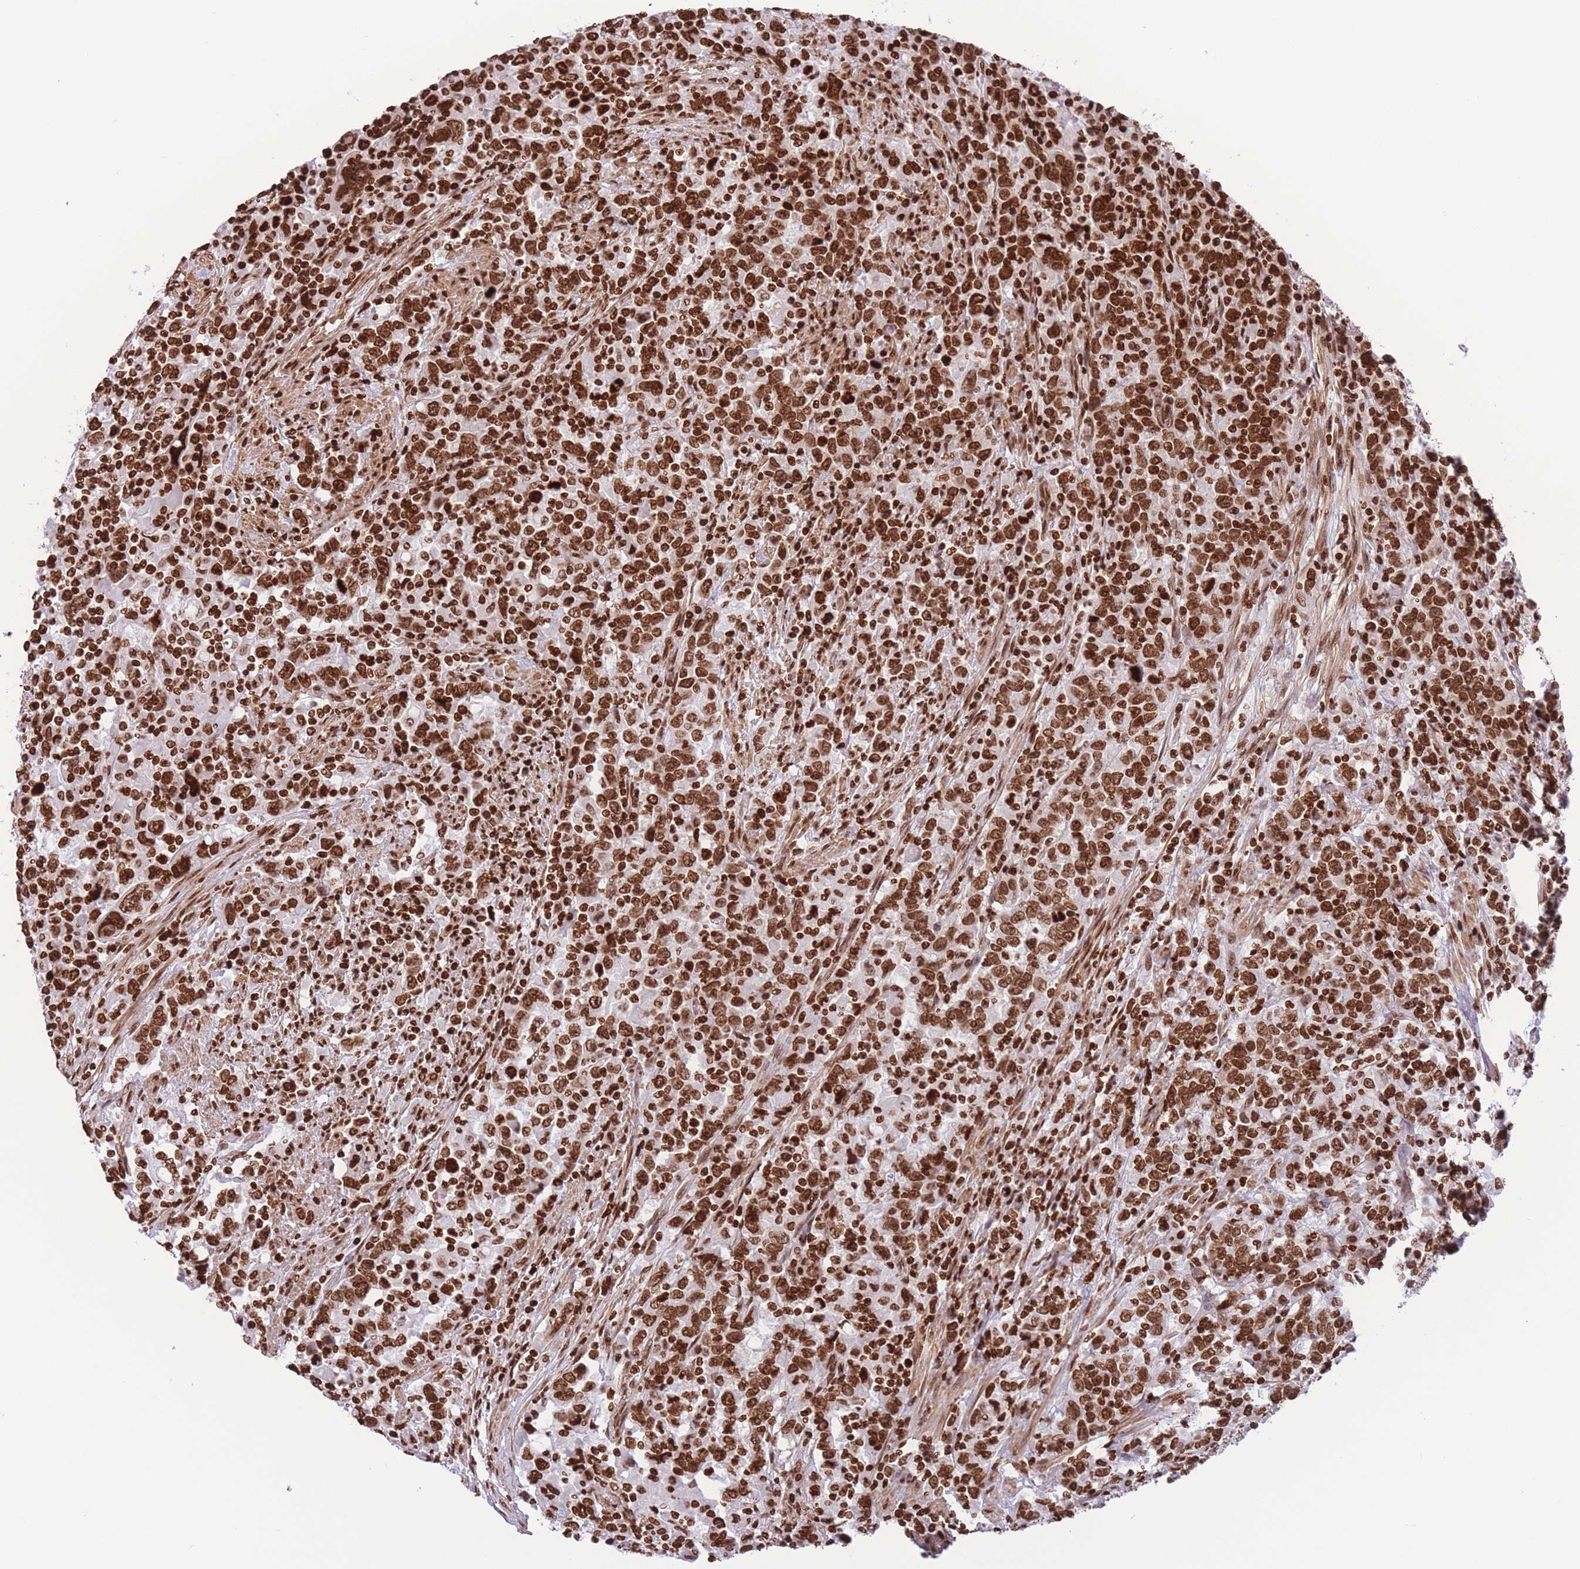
{"staining": {"intensity": "strong", "quantity": ">75%", "location": "nuclear"}, "tissue": "urothelial cancer", "cell_type": "Tumor cells", "image_type": "cancer", "snomed": [{"axis": "morphology", "description": "Urothelial carcinoma, High grade"}, {"axis": "topography", "description": "Urinary bladder"}], "caption": "Tumor cells exhibit high levels of strong nuclear expression in about >75% of cells in urothelial cancer.", "gene": "H2BC11", "patient": {"sex": "male", "age": 61}}